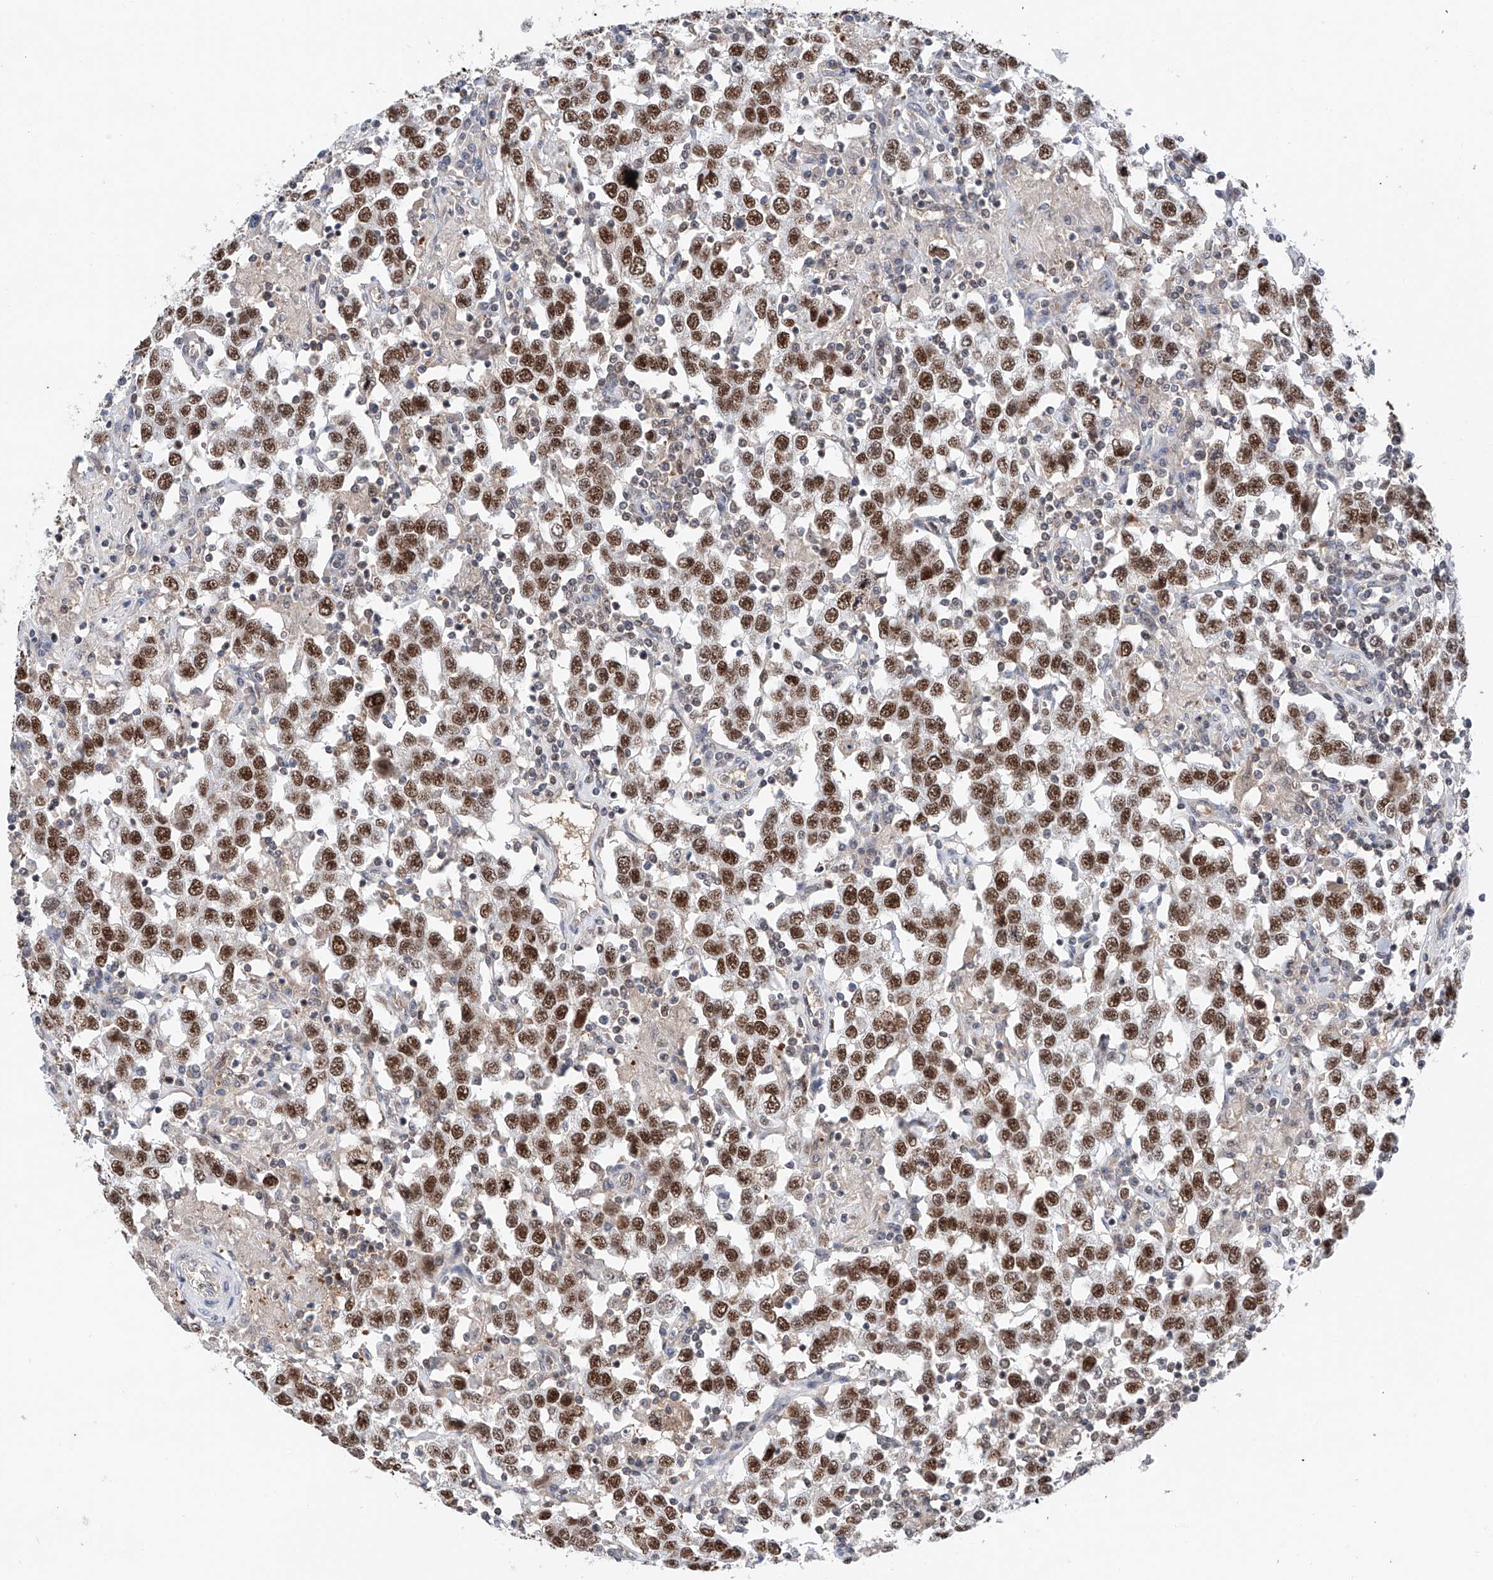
{"staining": {"intensity": "strong", "quantity": ">75%", "location": "nuclear"}, "tissue": "testis cancer", "cell_type": "Tumor cells", "image_type": "cancer", "snomed": [{"axis": "morphology", "description": "Seminoma, NOS"}, {"axis": "topography", "description": "Testis"}], "caption": "Protein staining displays strong nuclear staining in approximately >75% of tumor cells in testis cancer.", "gene": "SNRNP200", "patient": {"sex": "male", "age": 41}}